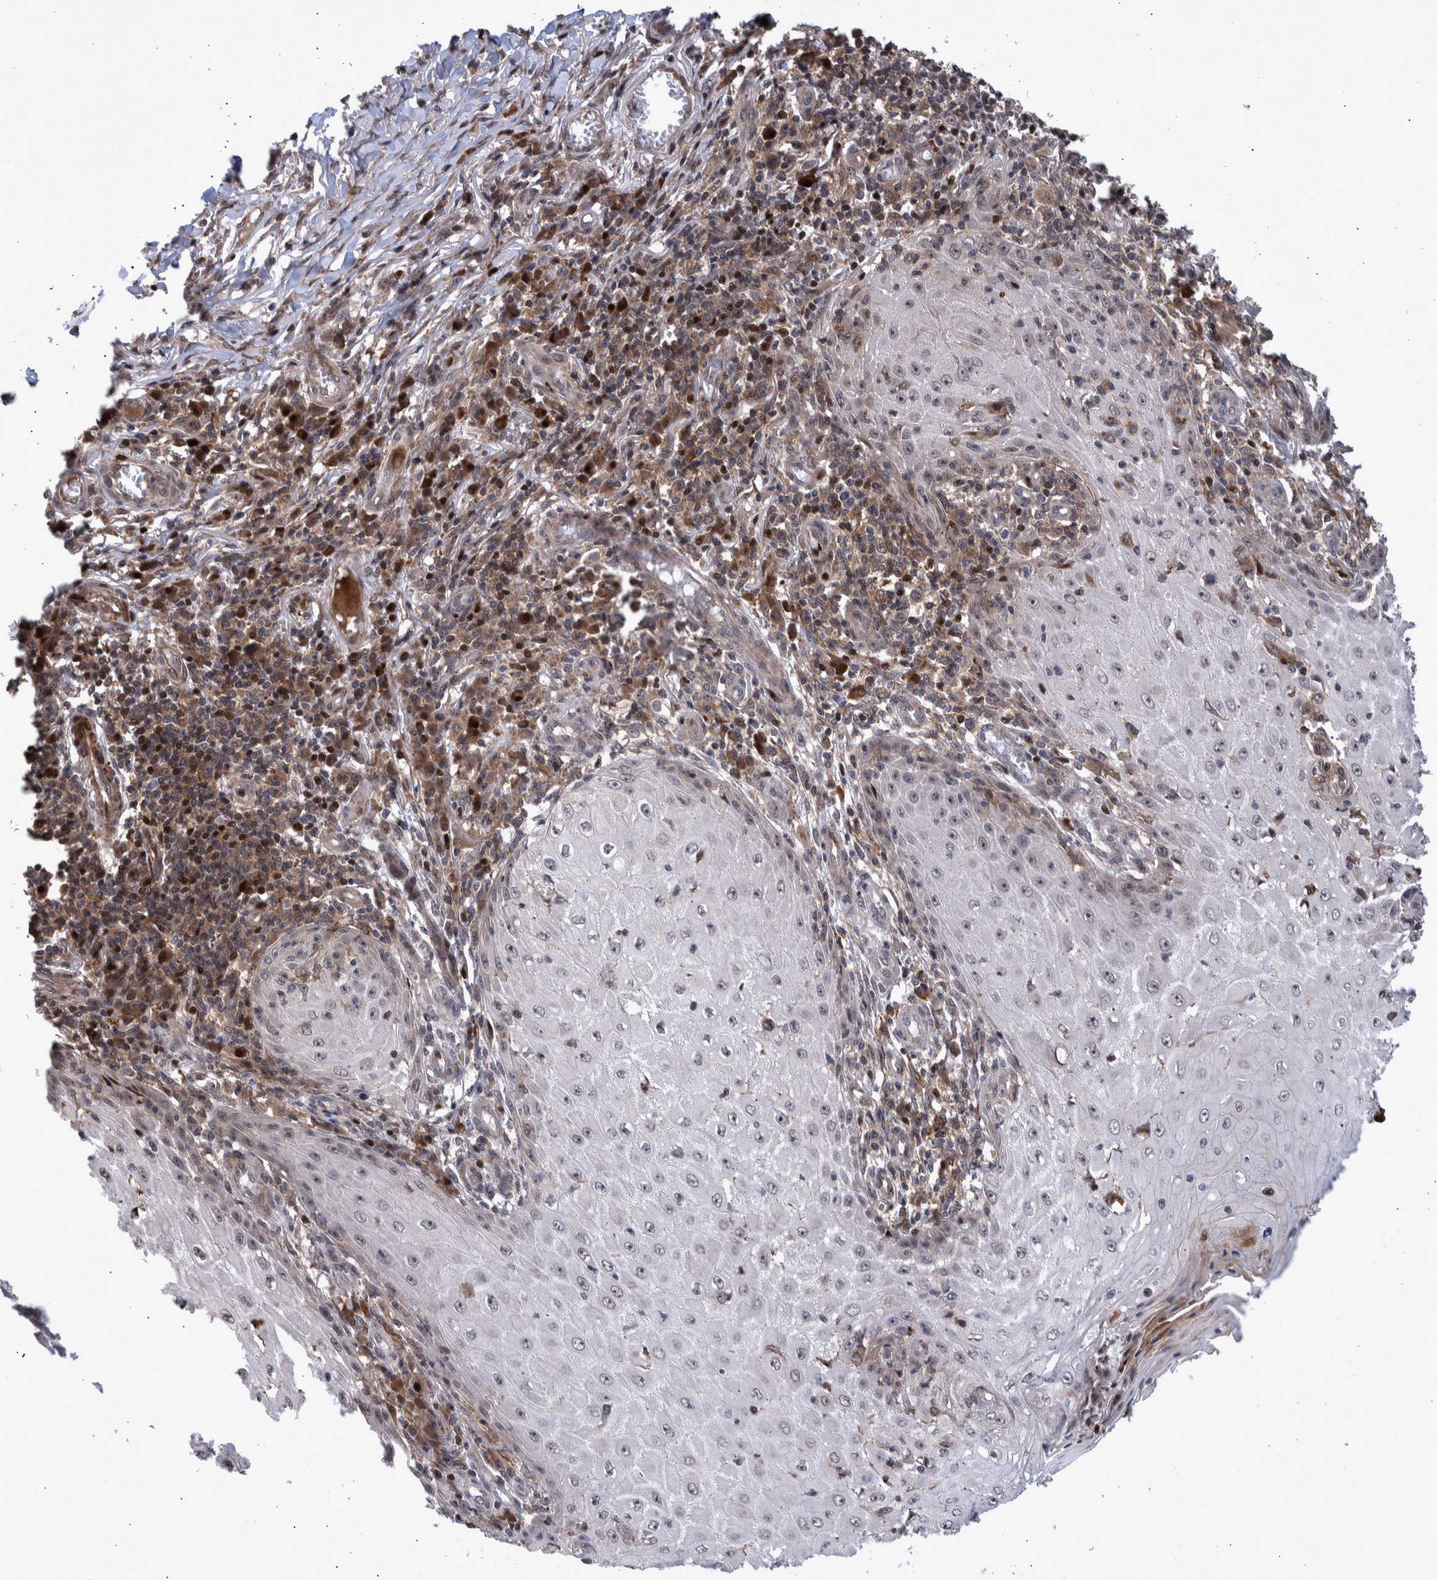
{"staining": {"intensity": "weak", "quantity": "<25%", "location": "cytoplasmic/membranous,nuclear"}, "tissue": "skin cancer", "cell_type": "Tumor cells", "image_type": "cancer", "snomed": [{"axis": "morphology", "description": "Squamous cell carcinoma, NOS"}, {"axis": "topography", "description": "Skin"}], "caption": "Tumor cells are negative for brown protein staining in skin squamous cell carcinoma.", "gene": "SHISA6", "patient": {"sex": "female", "age": 73}}